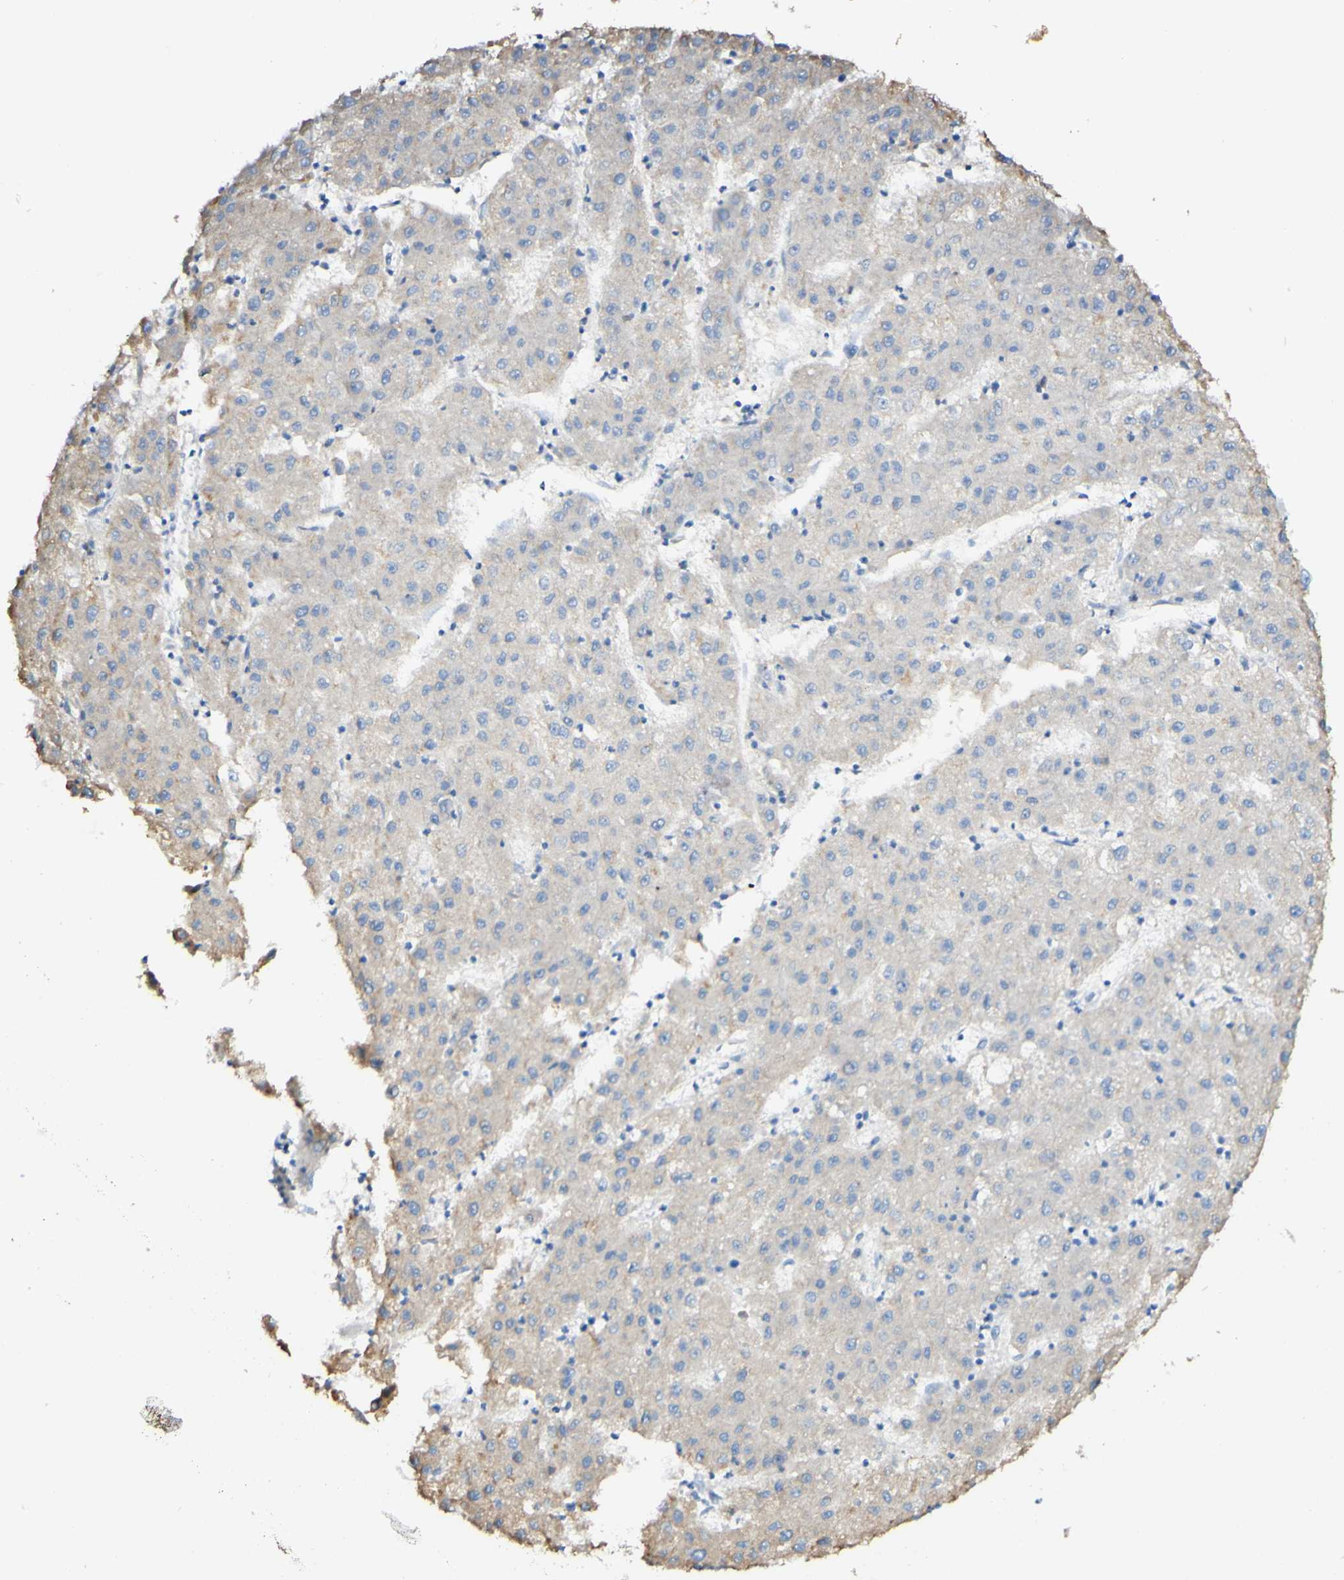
{"staining": {"intensity": "weak", "quantity": ">75%", "location": "cytoplasmic/membranous"}, "tissue": "liver cancer", "cell_type": "Tumor cells", "image_type": "cancer", "snomed": [{"axis": "morphology", "description": "Carcinoma, Hepatocellular, NOS"}, {"axis": "topography", "description": "Liver"}], "caption": "Weak cytoplasmic/membranous positivity is present in about >75% of tumor cells in liver hepatocellular carcinoma.", "gene": "FGF4", "patient": {"sex": "male", "age": 72}}